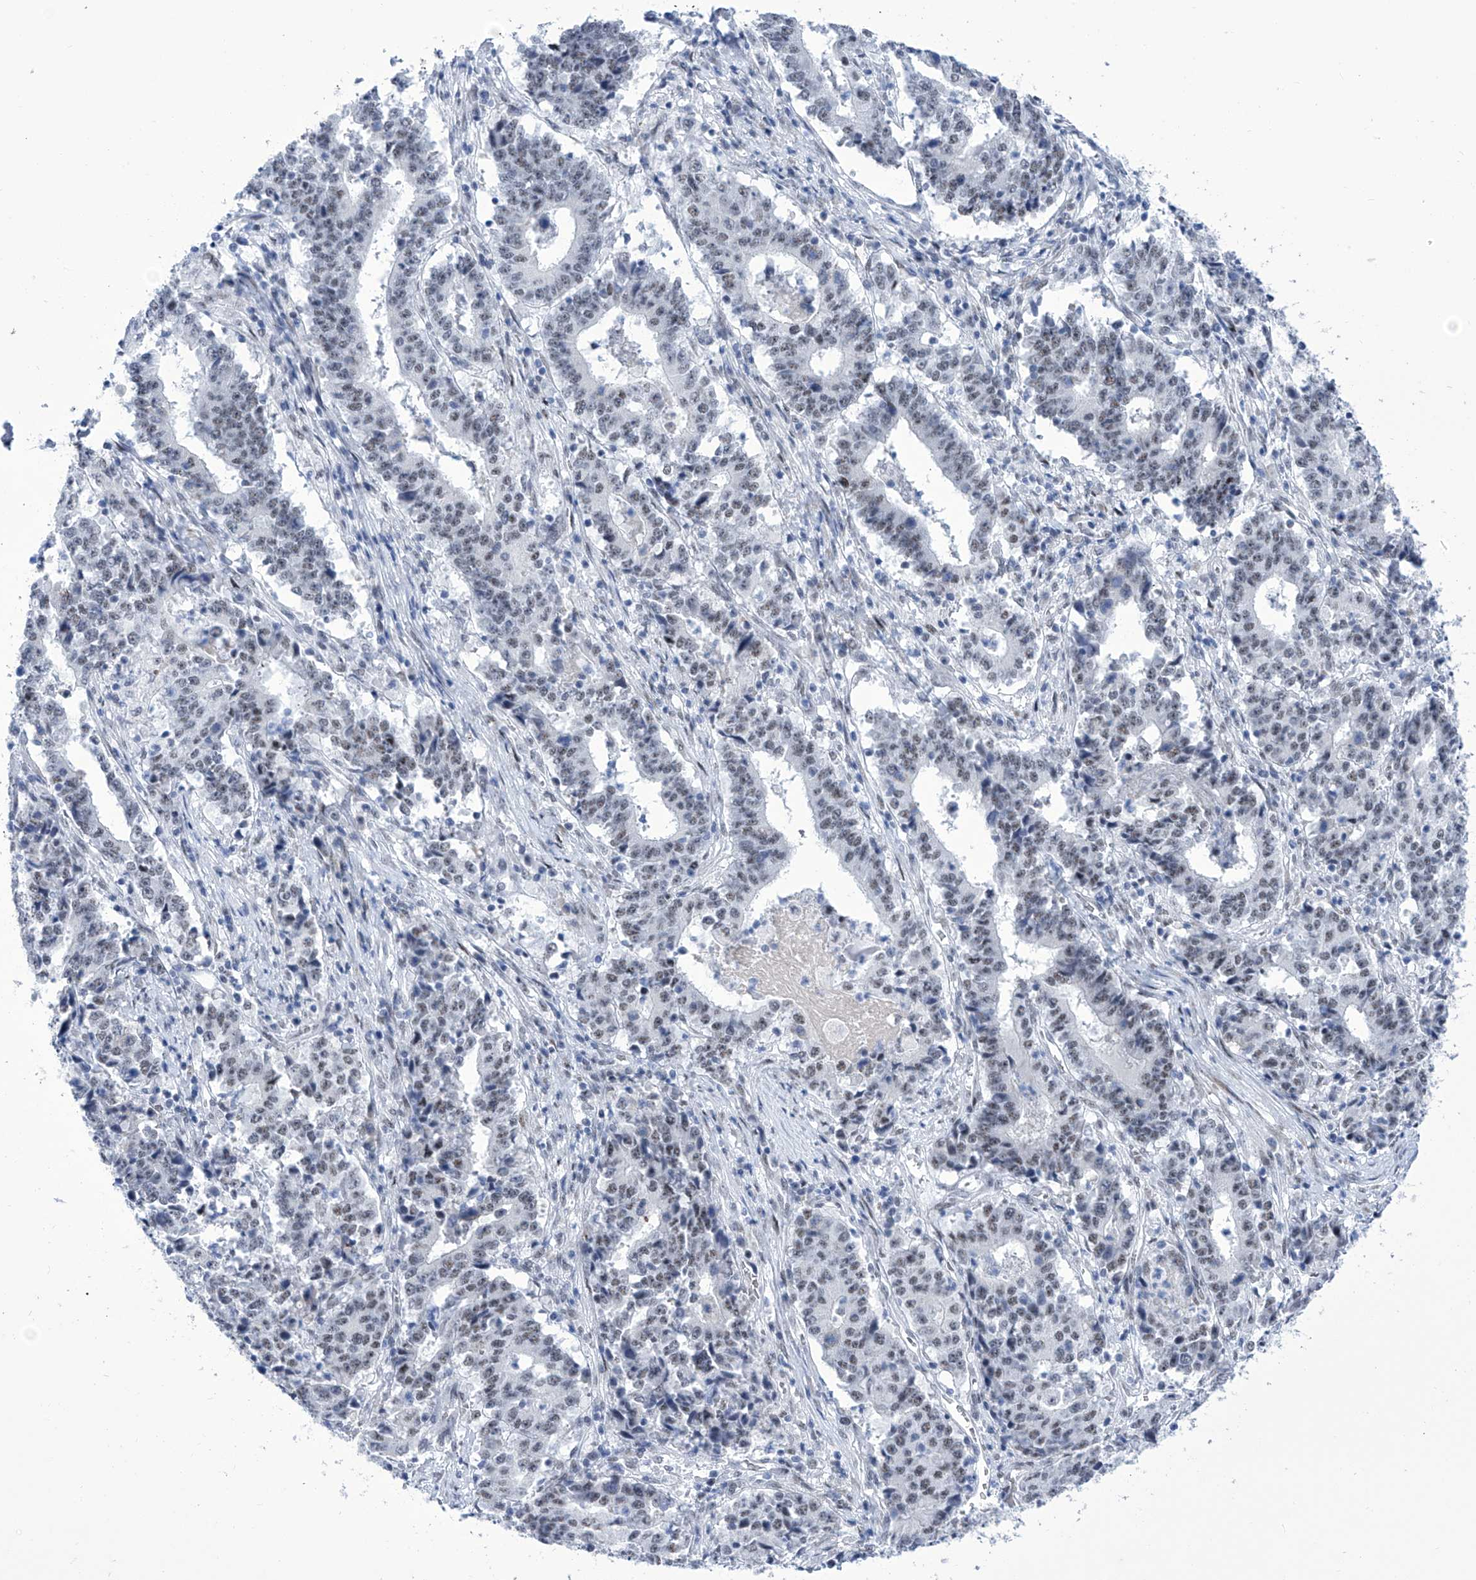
{"staining": {"intensity": "negative", "quantity": "none", "location": "none"}, "tissue": "stomach cancer", "cell_type": "Tumor cells", "image_type": "cancer", "snomed": [{"axis": "morphology", "description": "Adenocarcinoma, NOS"}, {"axis": "topography", "description": "Stomach"}], "caption": "An immunohistochemistry micrograph of adenocarcinoma (stomach) is shown. There is no staining in tumor cells of adenocarcinoma (stomach).", "gene": "SART1", "patient": {"sex": "male", "age": 59}}